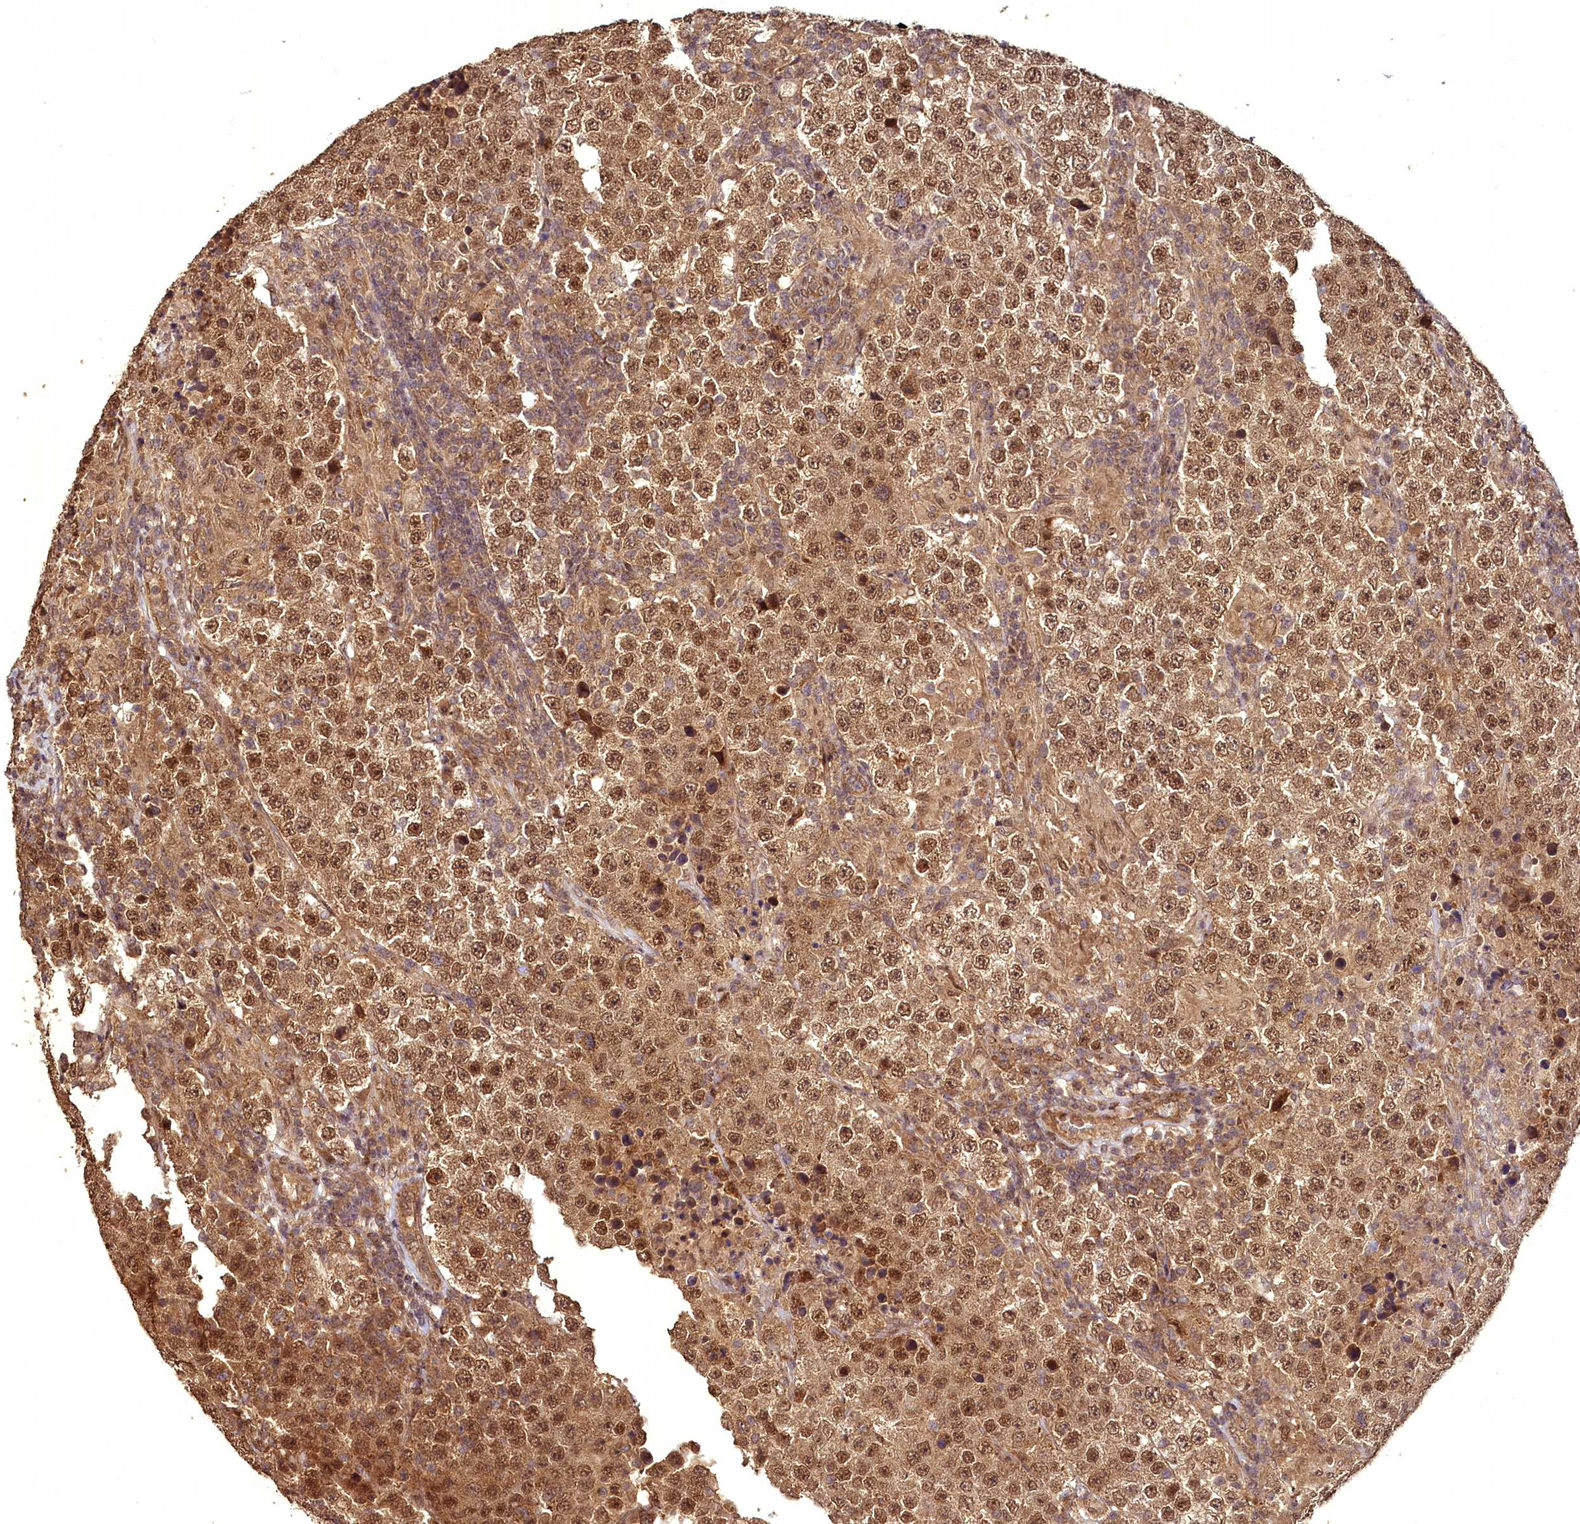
{"staining": {"intensity": "moderate", "quantity": ">75%", "location": "cytoplasmic/membranous,nuclear"}, "tissue": "testis cancer", "cell_type": "Tumor cells", "image_type": "cancer", "snomed": [{"axis": "morphology", "description": "Normal tissue, NOS"}, {"axis": "morphology", "description": "Urothelial carcinoma, High grade"}, {"axis": "morphology", "description": "Seminoma, NOS"}, {"axis": "morphology", "description": "Carcinoma, Embryonal, NOS"}, {"axis": "topography", "description": "Urinary bladder"}, {"axis": "topography", "description": "Testis"}], "caption": "A histopathology image showing moderate cytoplasmic/membranous and nuclear positivity in about >75% of tumor cells in testis cancer (embryonal carcinoma), as visualized by brown immunohistochemical staining.", "gene": "VPS51", "patient": {"sex": "male", "age": 41}}